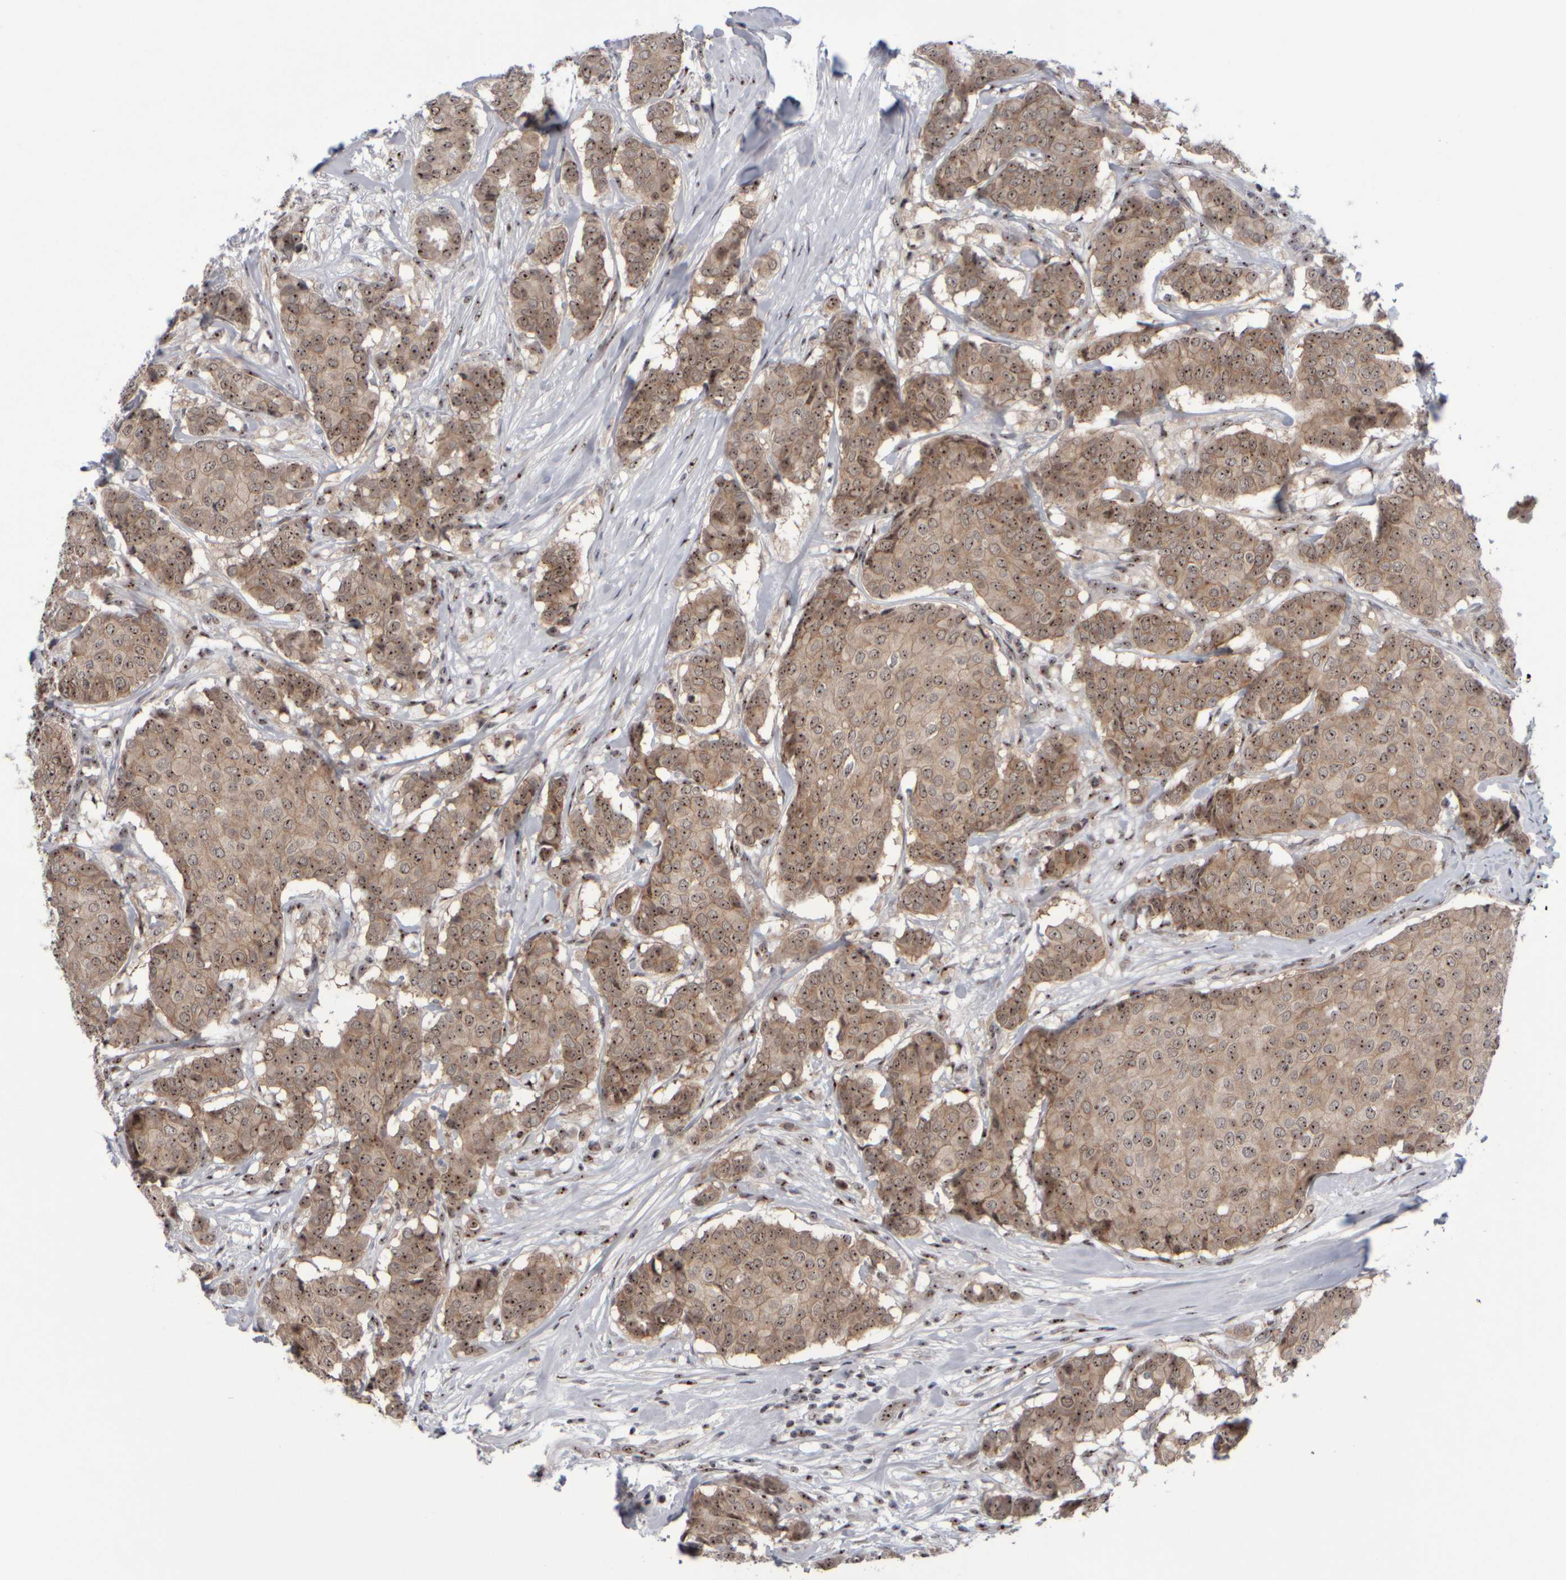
{"staining": {"intensity": "moderate", "quantity": ">75%", "location": "cytoplasmic/membranous,nuclear"}, "tissue": "breast cancer", "cell_type": "Tumor cells", "image_type": "cancer", "snomed": [{"axis": "morphology", "description": "Duct carcinoma"}, {"axis": "topography", "description": "Breast"}], "caption": "Human invasive ductal carcinoma (breast) stained with a brown dye reveals moderate cytoplasmic/membranous and nuclear positive expression in about >75% of tumor cells.", "gene": "SURF6", "patient": {"sex": "female", "age": 75}}